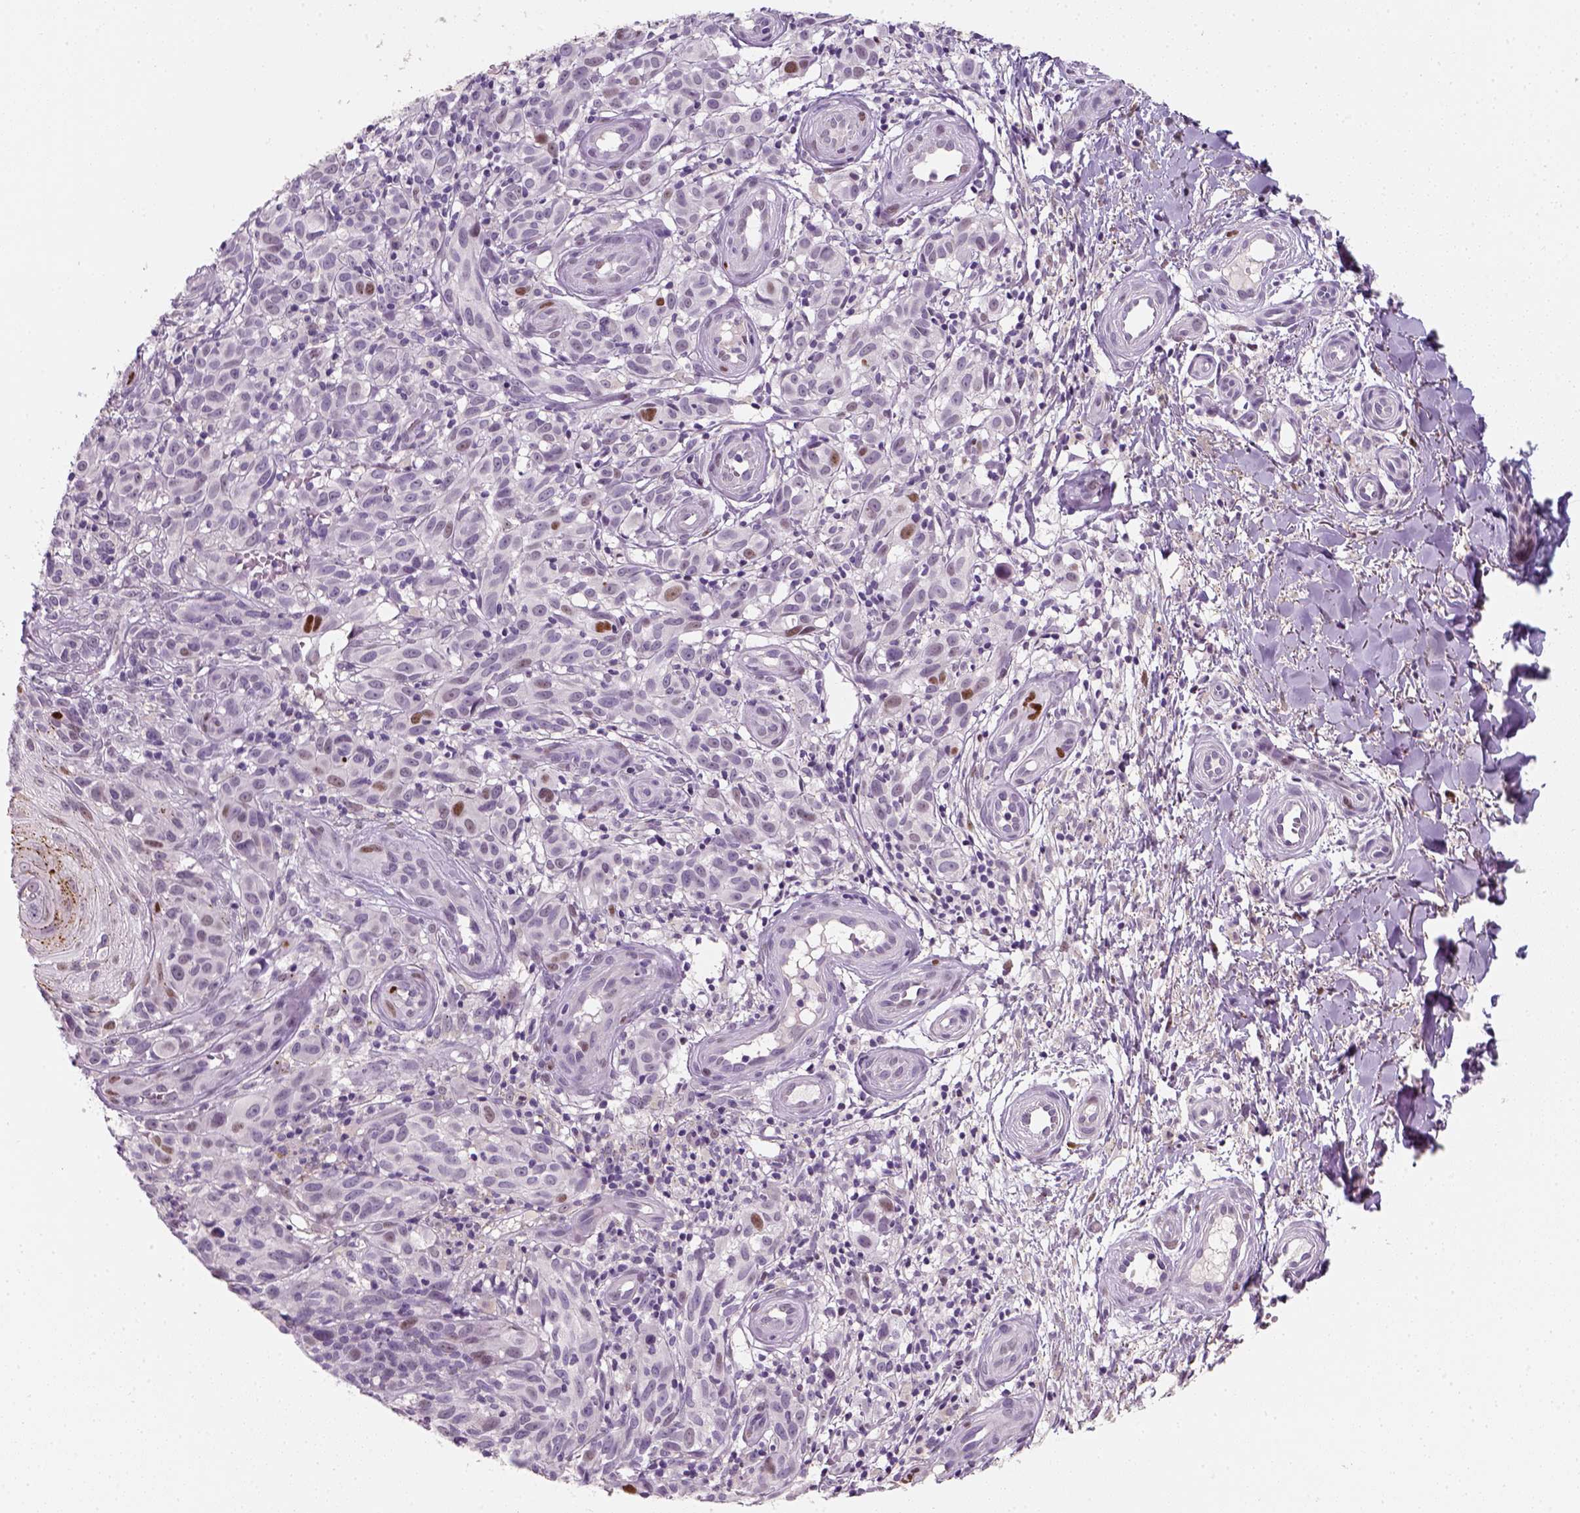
{"staining": {"intensity": "negative", "quantity": "none", "location": "none"}, "tissue": "melanoma", "cell_type": "Tumor cells", "image_type": "cancer", "snomed": [{"axis": "morphology", "description": "Malignant melanoma, NOS"}, {"axis": "topography", "description": "Skin"}], "caption": "Image shows no significant protein expression in tumor cells of malignant melanoma. The staining is performed using DAB brown chromogen with nuclei counter-stained in using hematoxylin.", "gene": "TP53", "patient": {"sex": "female", "age": 53}}